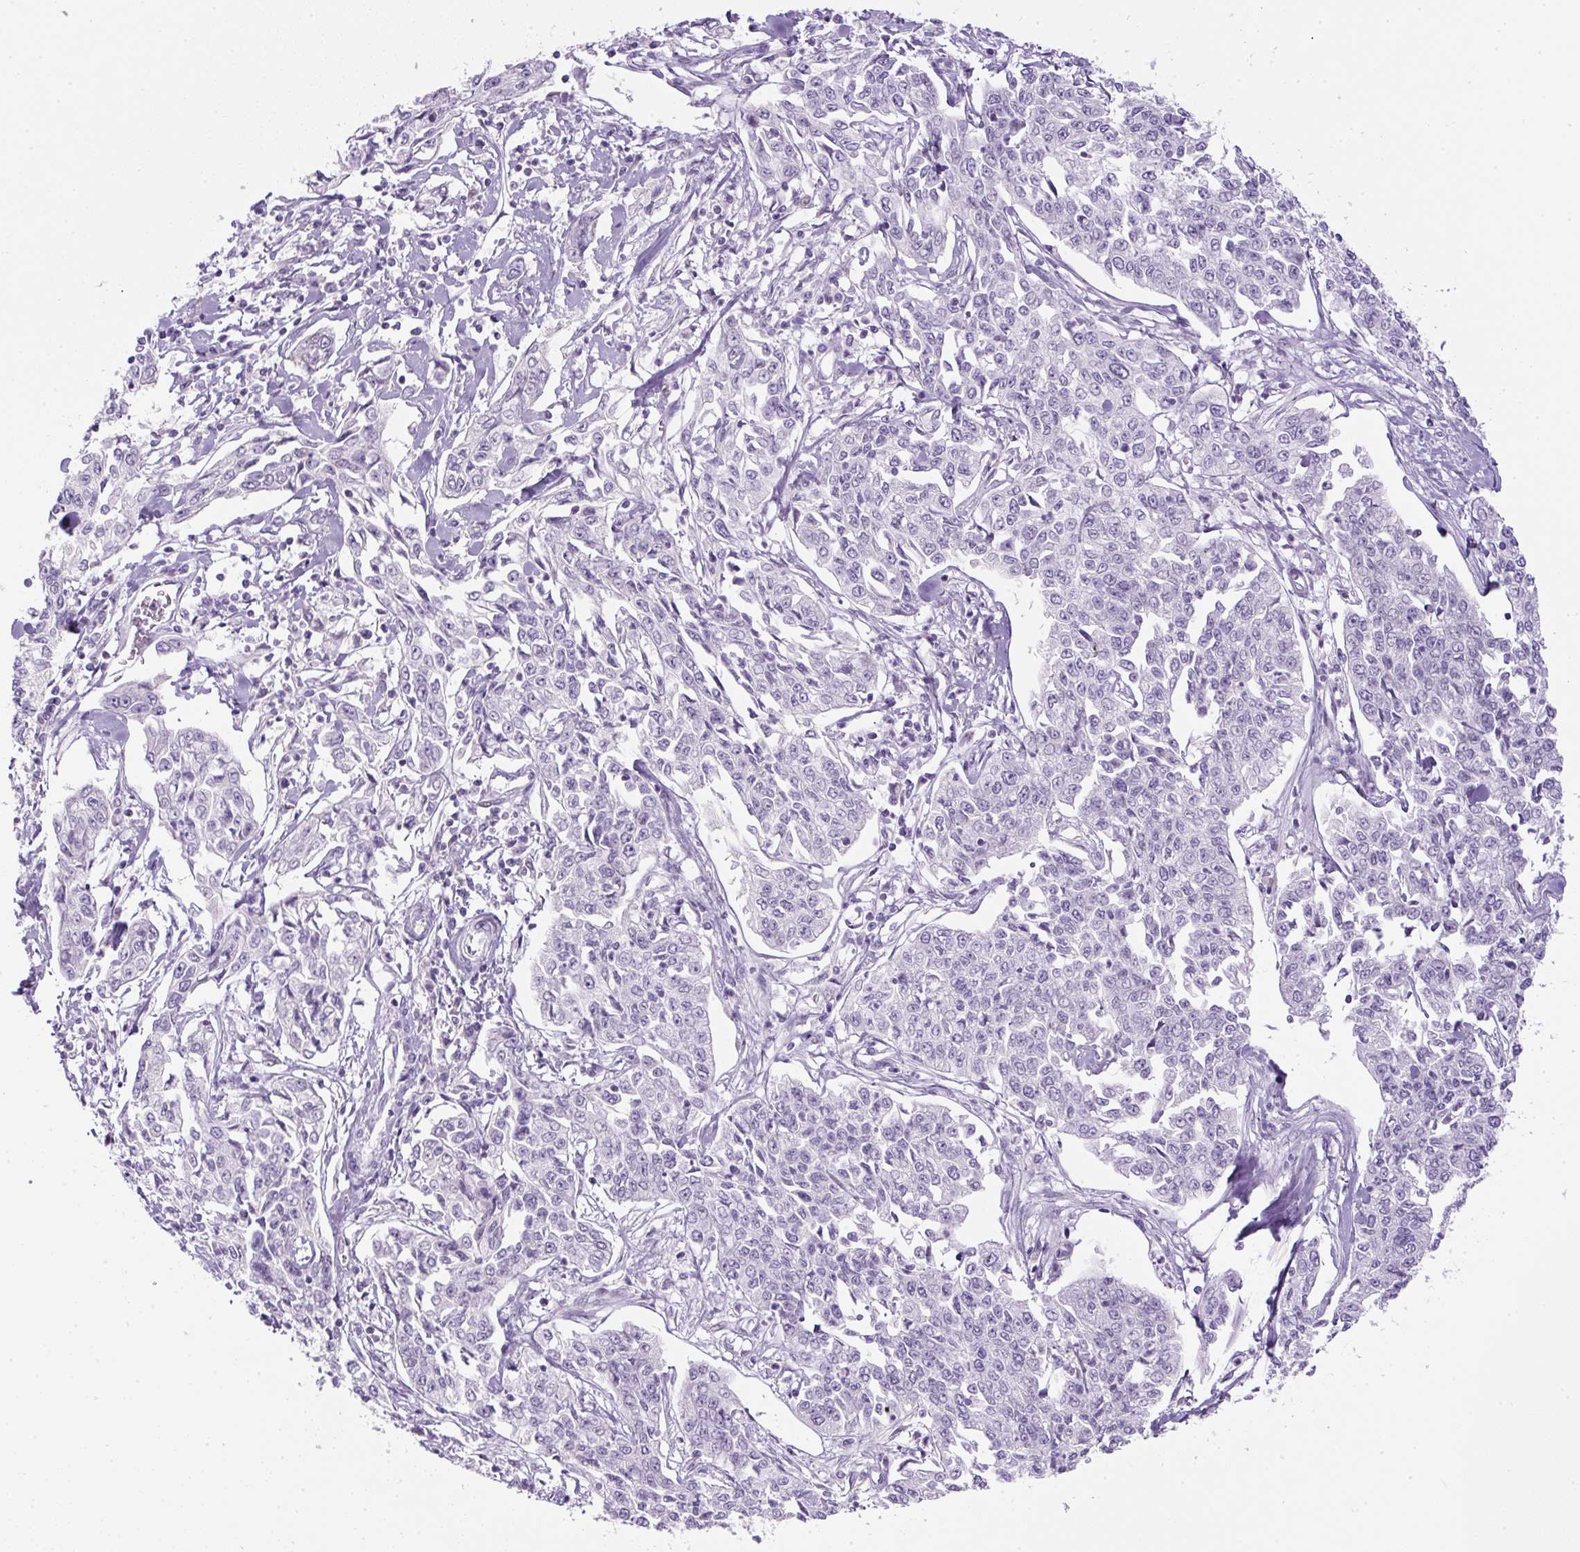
{"staining": {"intensity": "negative", "quantity": "none", "location": "none"}, "tissue": "cervical cancer", "cell_type": "Tumor cells", "image_type": "cancer", "snomed": [{"axis": "morphology", "description": "Squamous cell carcinoma, NOS"}, {"axis": "topography", "description": "Cervix"}], "caption": "Immunohistochemistry (IHC) histopathology image of neoplastic tissue: human cervical cancer (squamous cell carcinoma) stained with DAB shows no significant protein positivity in tumor cells.", "gene": "FGFBP3", "patient": {"sex": "female", "age": 35}}